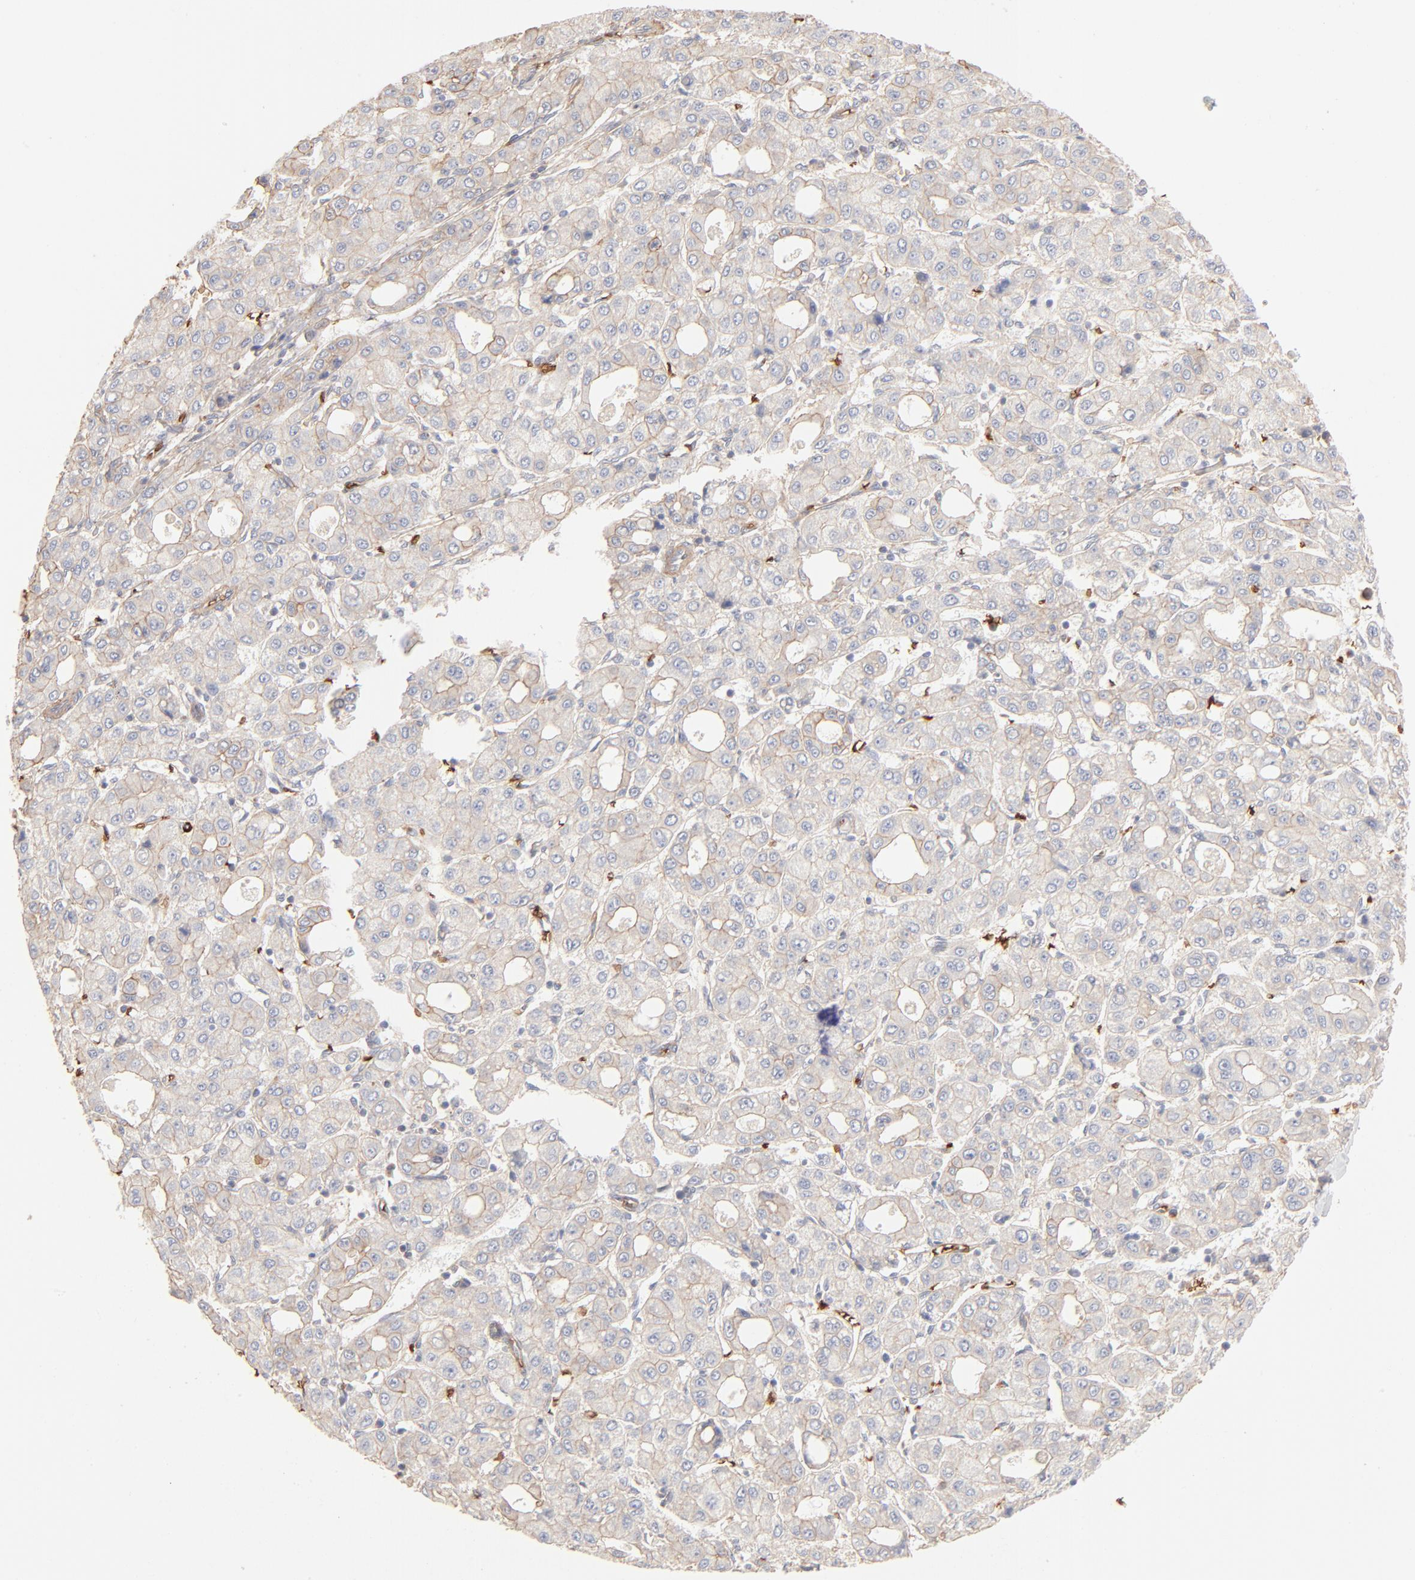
{"staining": {"intensity": "weak", "quantity": "<25%", "location": "cytoplasmic/membranous"}, "tissue": "liver cancer", "cell_type": "Tumor cells", "image_type": "cancer", "snomed": [{"axis": "morphology", "description": "Carcinoma, Hepatocellular, NOS"}, {"axis": "topography", "description": "Liver"}], "caption": "IHC histopathology image of human liver cancer stained for a protein (brown), which shows no expression in tumor cells.", "gene": "SPTB", "patient": {"sex": "male", "age": 69}}